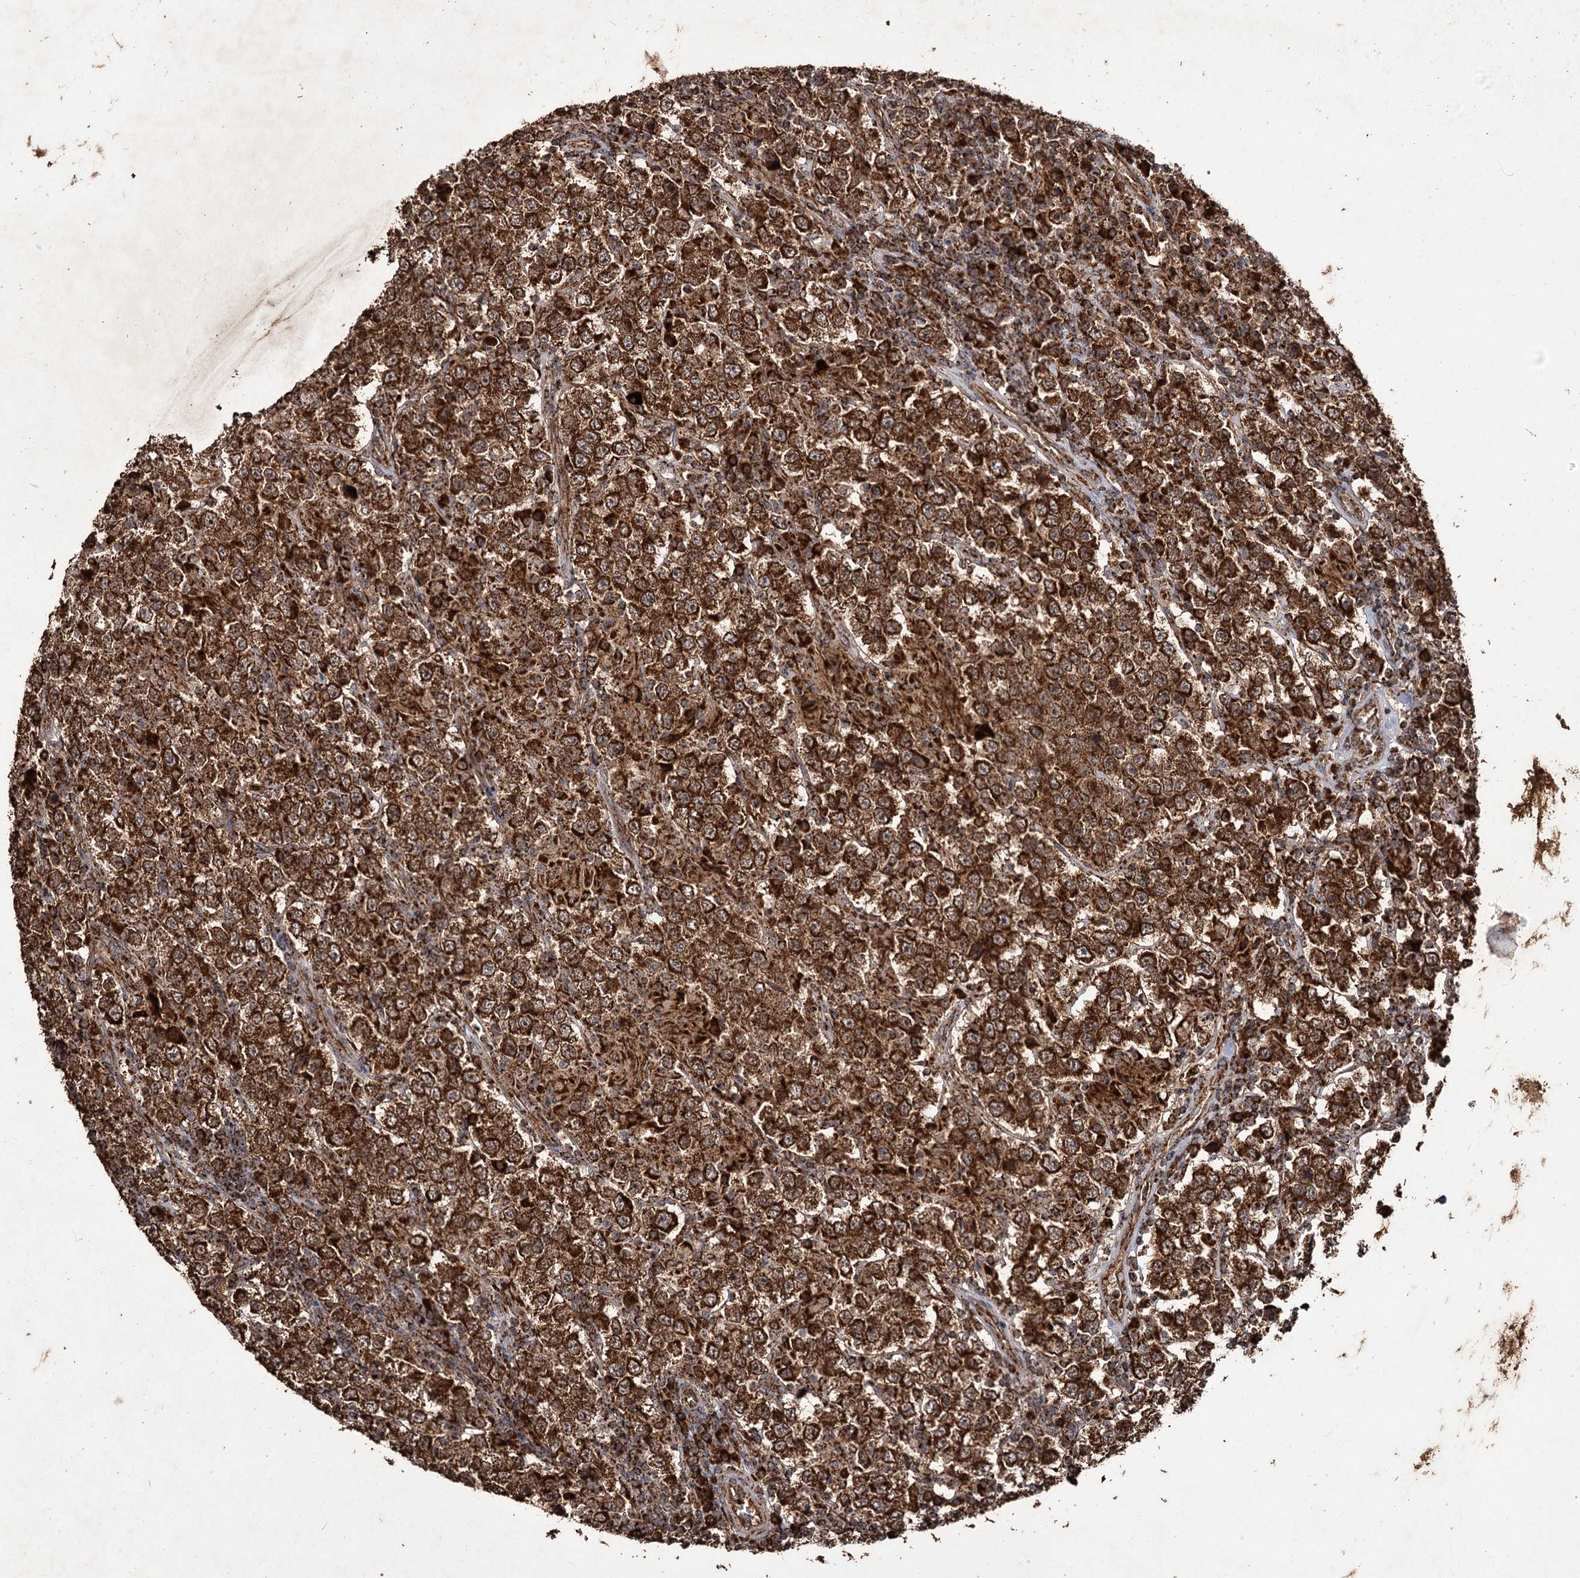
{"staining": {"intensity": "strong", "quantity": ">75%", "location": "cytoplasmic/membranous"}, "tissue": "testis cancer", "cell_type": "Tumor cells", "image_type": "cancer", "snomed": [{"axis": "morphology", "description": "Normal tissue, NOS"}, {"axis": "morphology", "description": "Urothelial carcinoma, High grade"}, {"axis": "morphology", "description": "Seminoma, NOS"}, {"axis": "morphology", "description": "Carcinoma, Embryonal, NOS"}, {"axis": "topography", "description": "Urinary bladder"}, {"axis": "topography", "description": "Testis"}], "caption": "Immunohistochemistry micrograph of neoplastic tissue: human testis urothelial carcinoma (high-grade) stained using IHC exhibits high levels of strong protein expression localized specifically in the cytoplasmic/membranous of tumor cells, appearing as a cytoplasmic/membranous brown color.", "gene": "IPO4", "patient": {"sex": "male", "age": 41}}